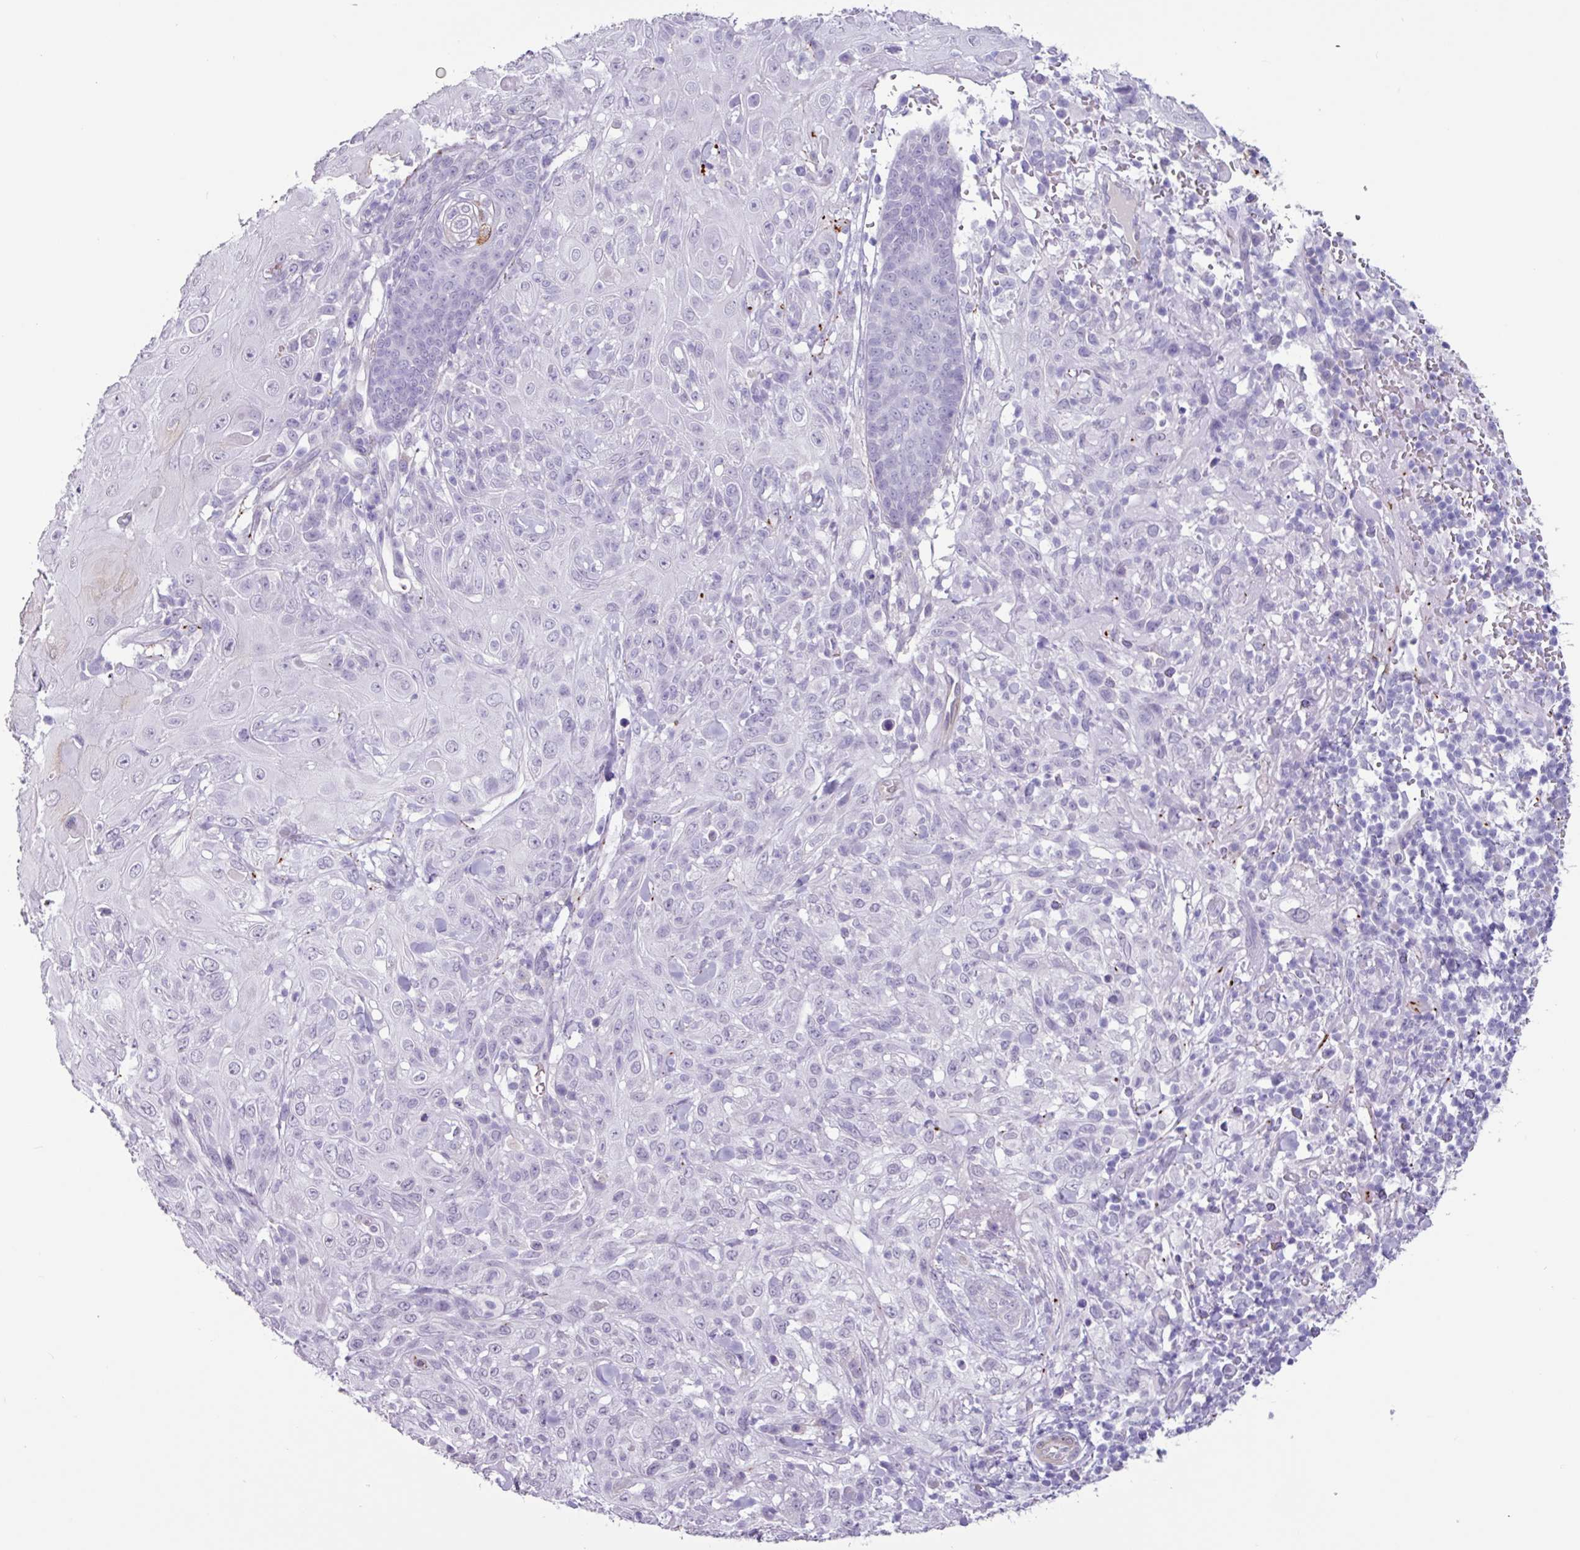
{"staining": {"intensity": "negative", "quantity": "none", "location": "none"}, "tissue": "skin cancer", "cell_type": "Tumor cells", "image_type": "cancer", "snomed": [{"axis": "morphology", "description": "Normal tissue, NOS"}, {"axis": "morphology", "description": "Squamous cell carcinoma, NOS"}, {"axis": "topography", "description": "Skin"}, {"axis": "topography", "description": "Cartilage tissue"}], "caption": "Photomicrograph shows no protein positivity in tumor cells of skin cancer tissue.", "gene": "OTX1", "patient": {"sex": "female", "age": 79}}